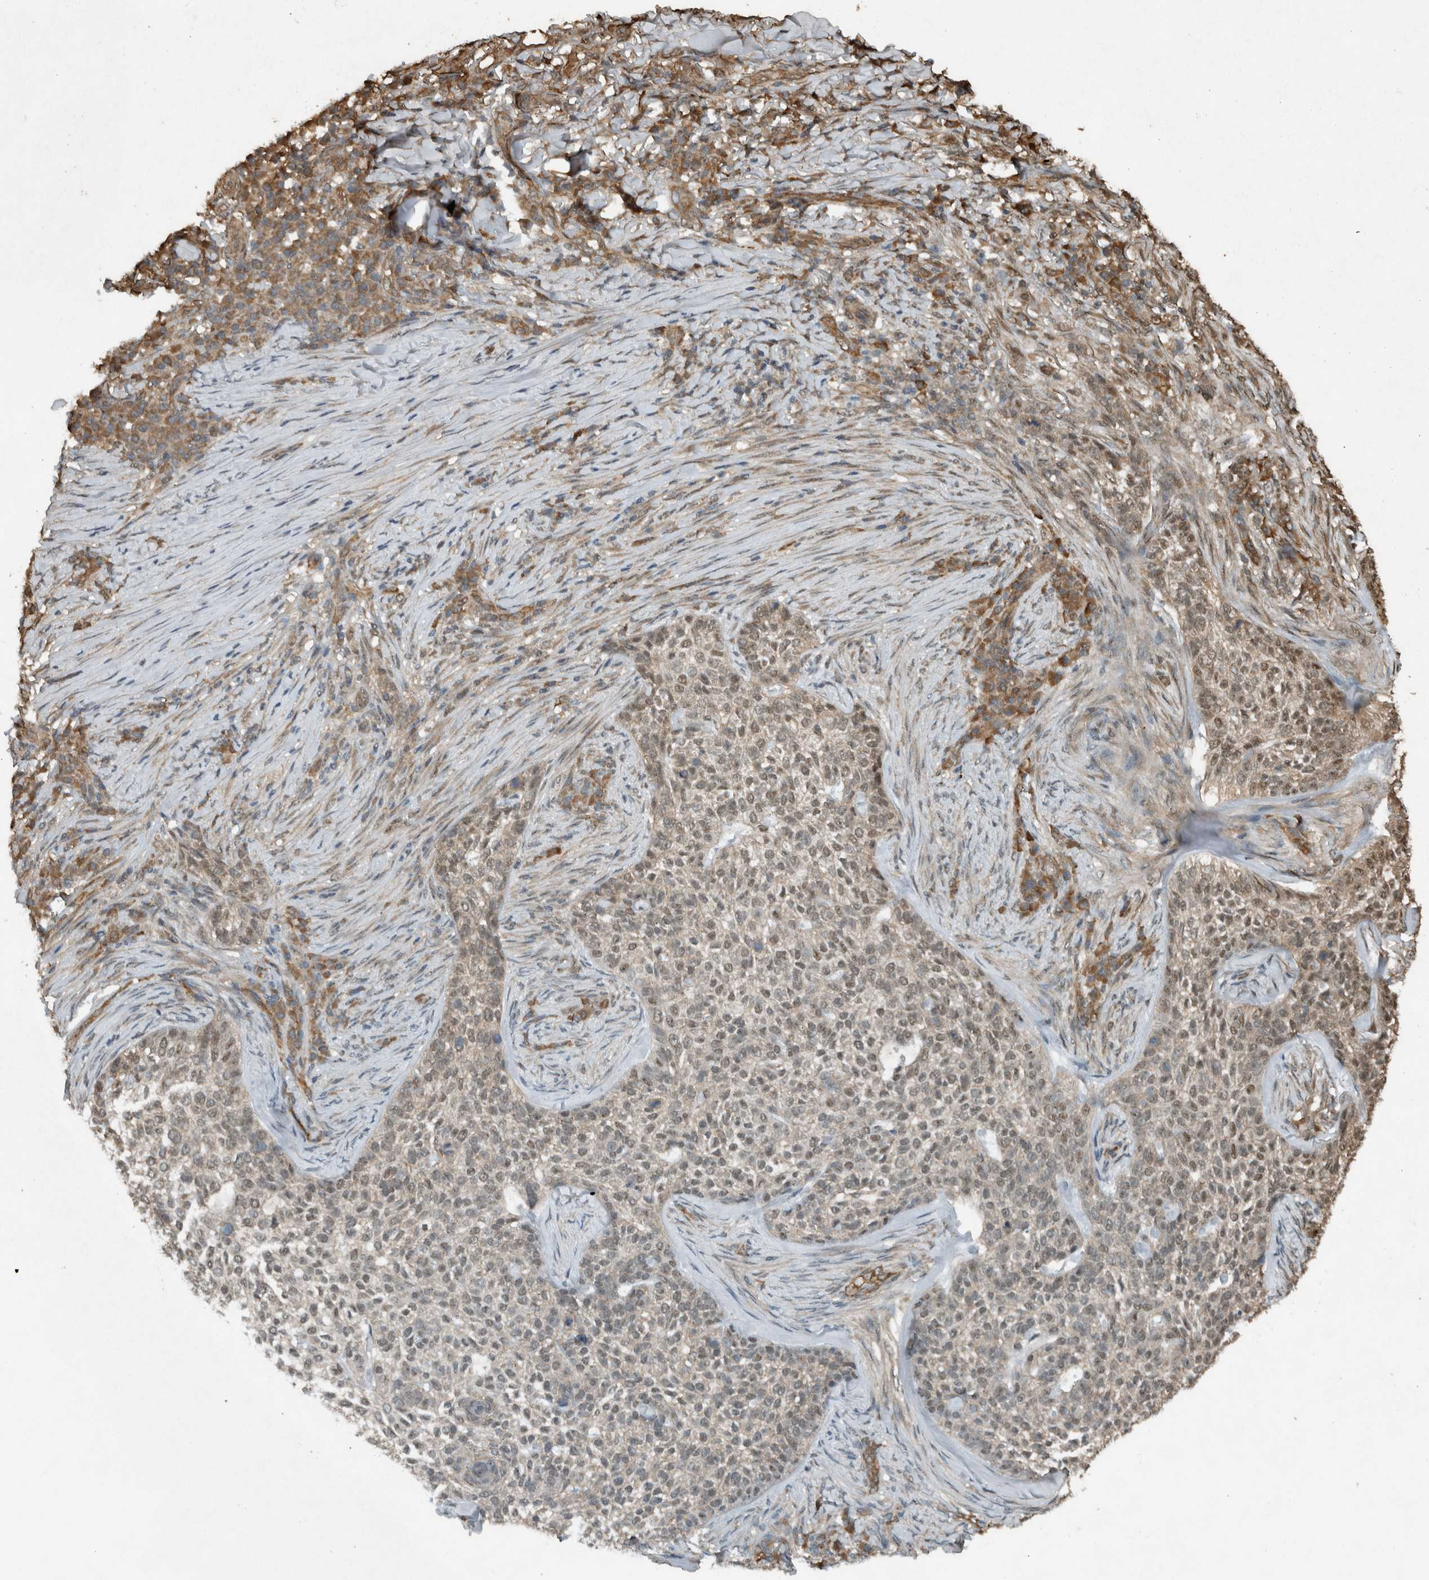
{"staining": {"intensity": "moderate", "quantity": "25%-75%", "location": "cytoplasmic/membranous,nuclear"}, "tissue": "skin cancer", "cell_type": "Tumor cells", "image_type": "cancer", "snomed": [{"axis": "morphology", "description": "Basal cell carcinoma"}, {"axis": "topography", "description": "Skin"}], "caption": "This is an image of immunohistochemistry staining of skin cancer, which shows moderate staining in the cytoplasmic/membranous and nuclear of tumor cells.", "gene": "ARHGEF12", "patient": {"sex": "female", "age": 64}}